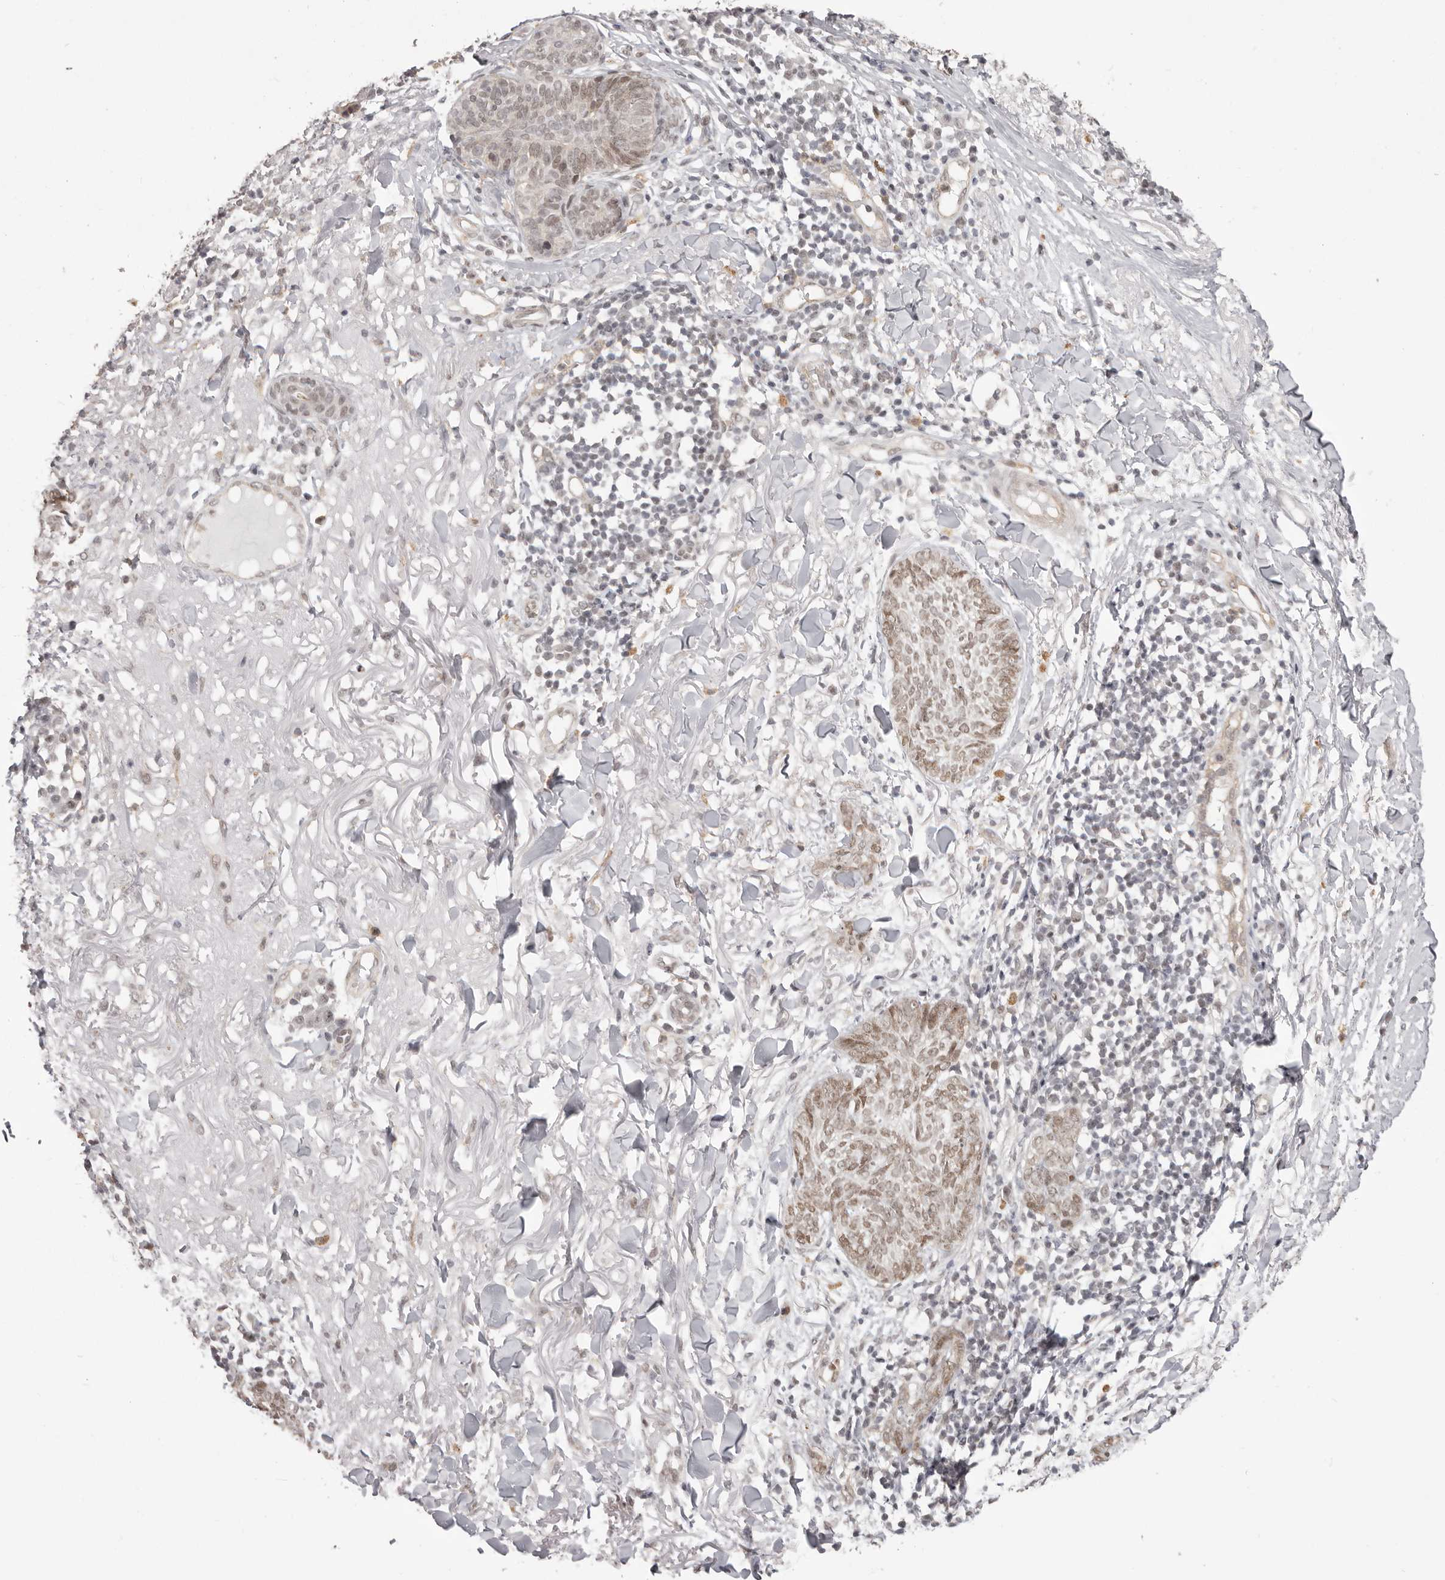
{"staining": {"intensity": "weak", "quantity": "25%-75%", "location": "nuclear"}, "tissue": "skin cancer", "cell_type": "Tumor cells", "image_type": "cancer", "snomed": [{"axis": "morphology", "description": "Basal cell carcinoma"}, {"axis": "topography", "description": "Skin"}], "caption": "Protein staining reveals weak nuclear positivity in about 25%-75% of tumor cells in skin basal cell carcinoma.", "gene": "RNF2", "patient": {"sex": "male", "age": 85}}